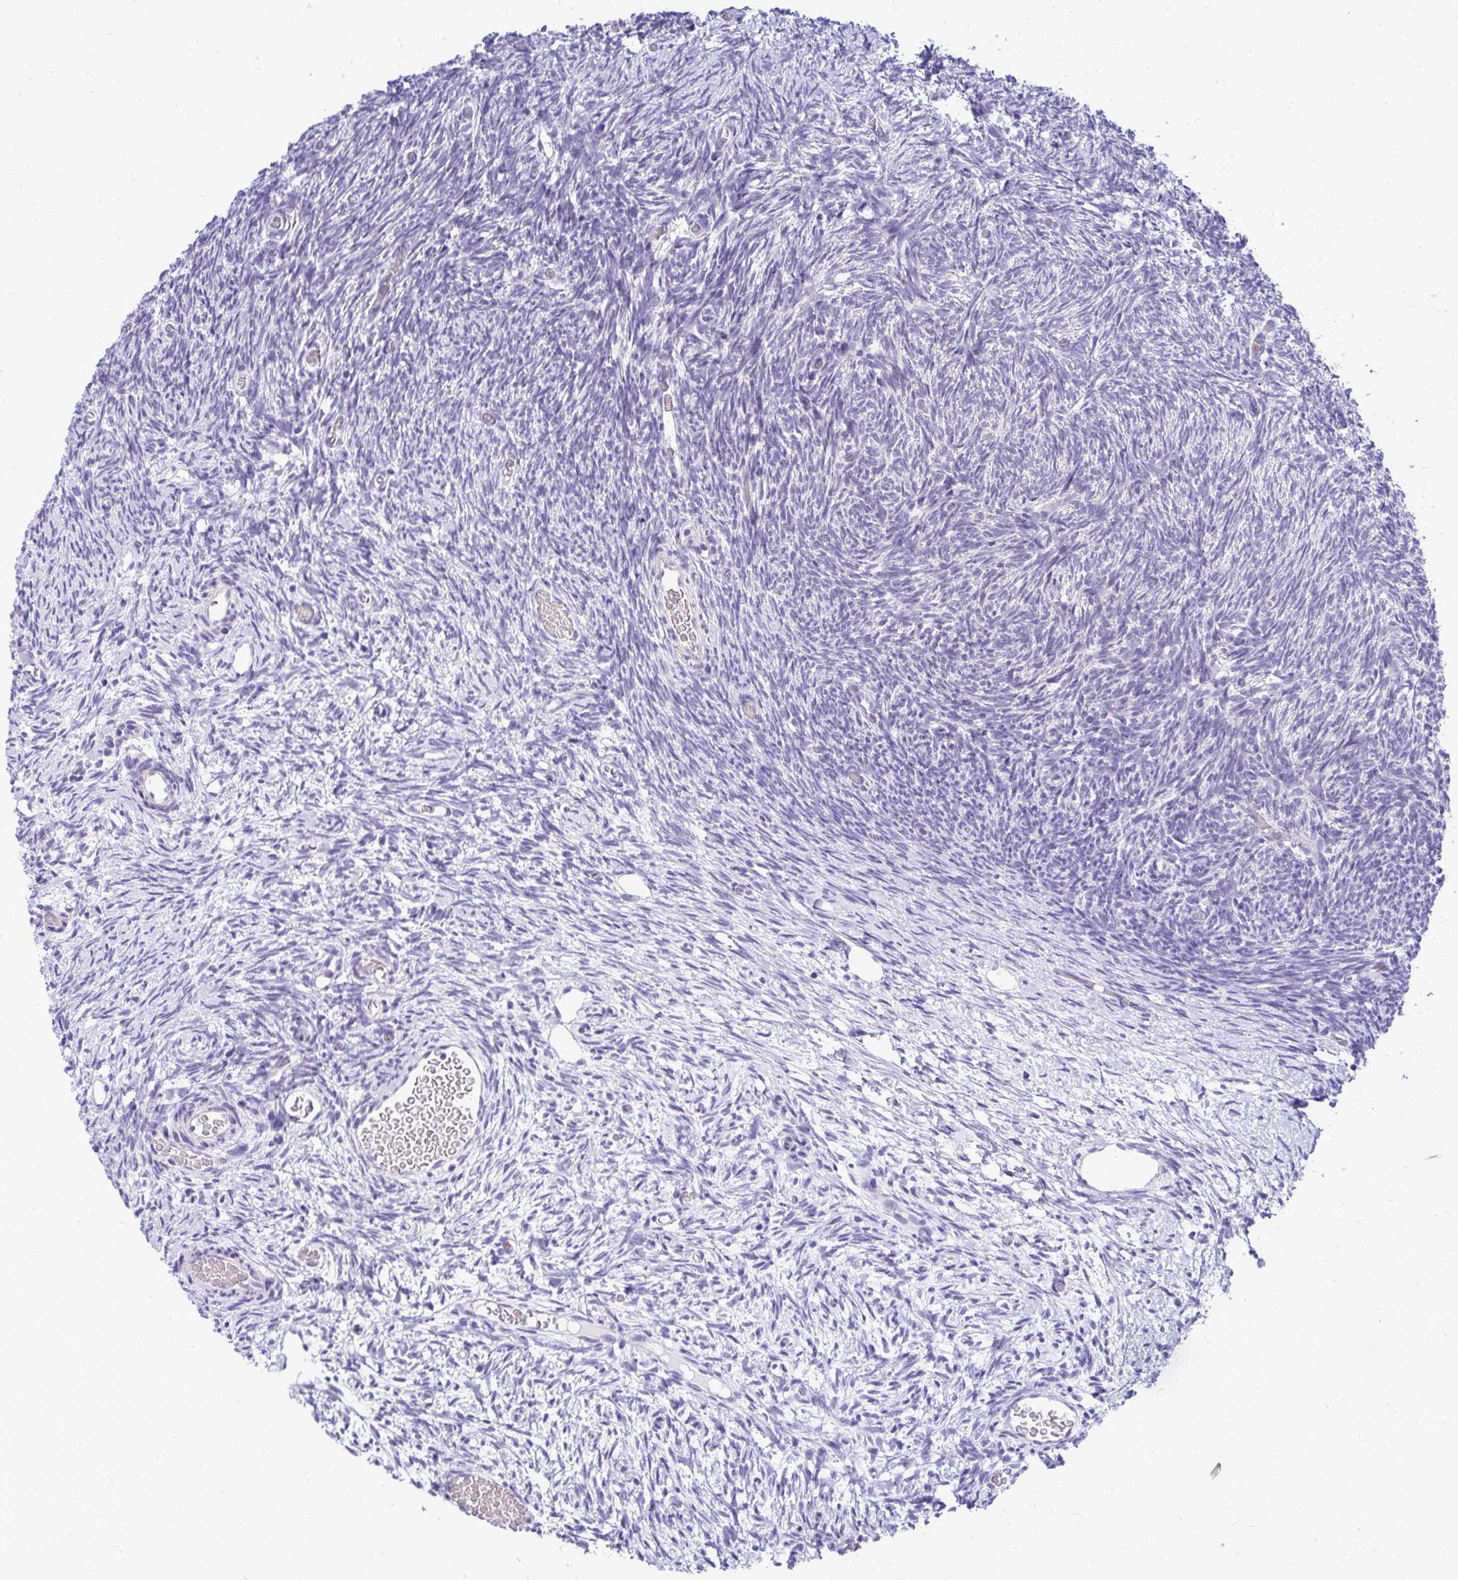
{"staining": {"intensity": "negative", "quantity": "none", "location": "none"}, "tissue": "ovary", "cell_type": "Ovarian stroma cells", "image_type": "normal", "snomed": [{"axis": "morphology", "description": "Normal tissue, NOS"}, {"axis": "topography", "description": "Ovary"}], "caption": "The photomicrograph displays no staining of ovarian stroma cells in unremarkable ovary.", "gene": "ZSWIM9", "patient": {"sex": "female", "age": 39}}